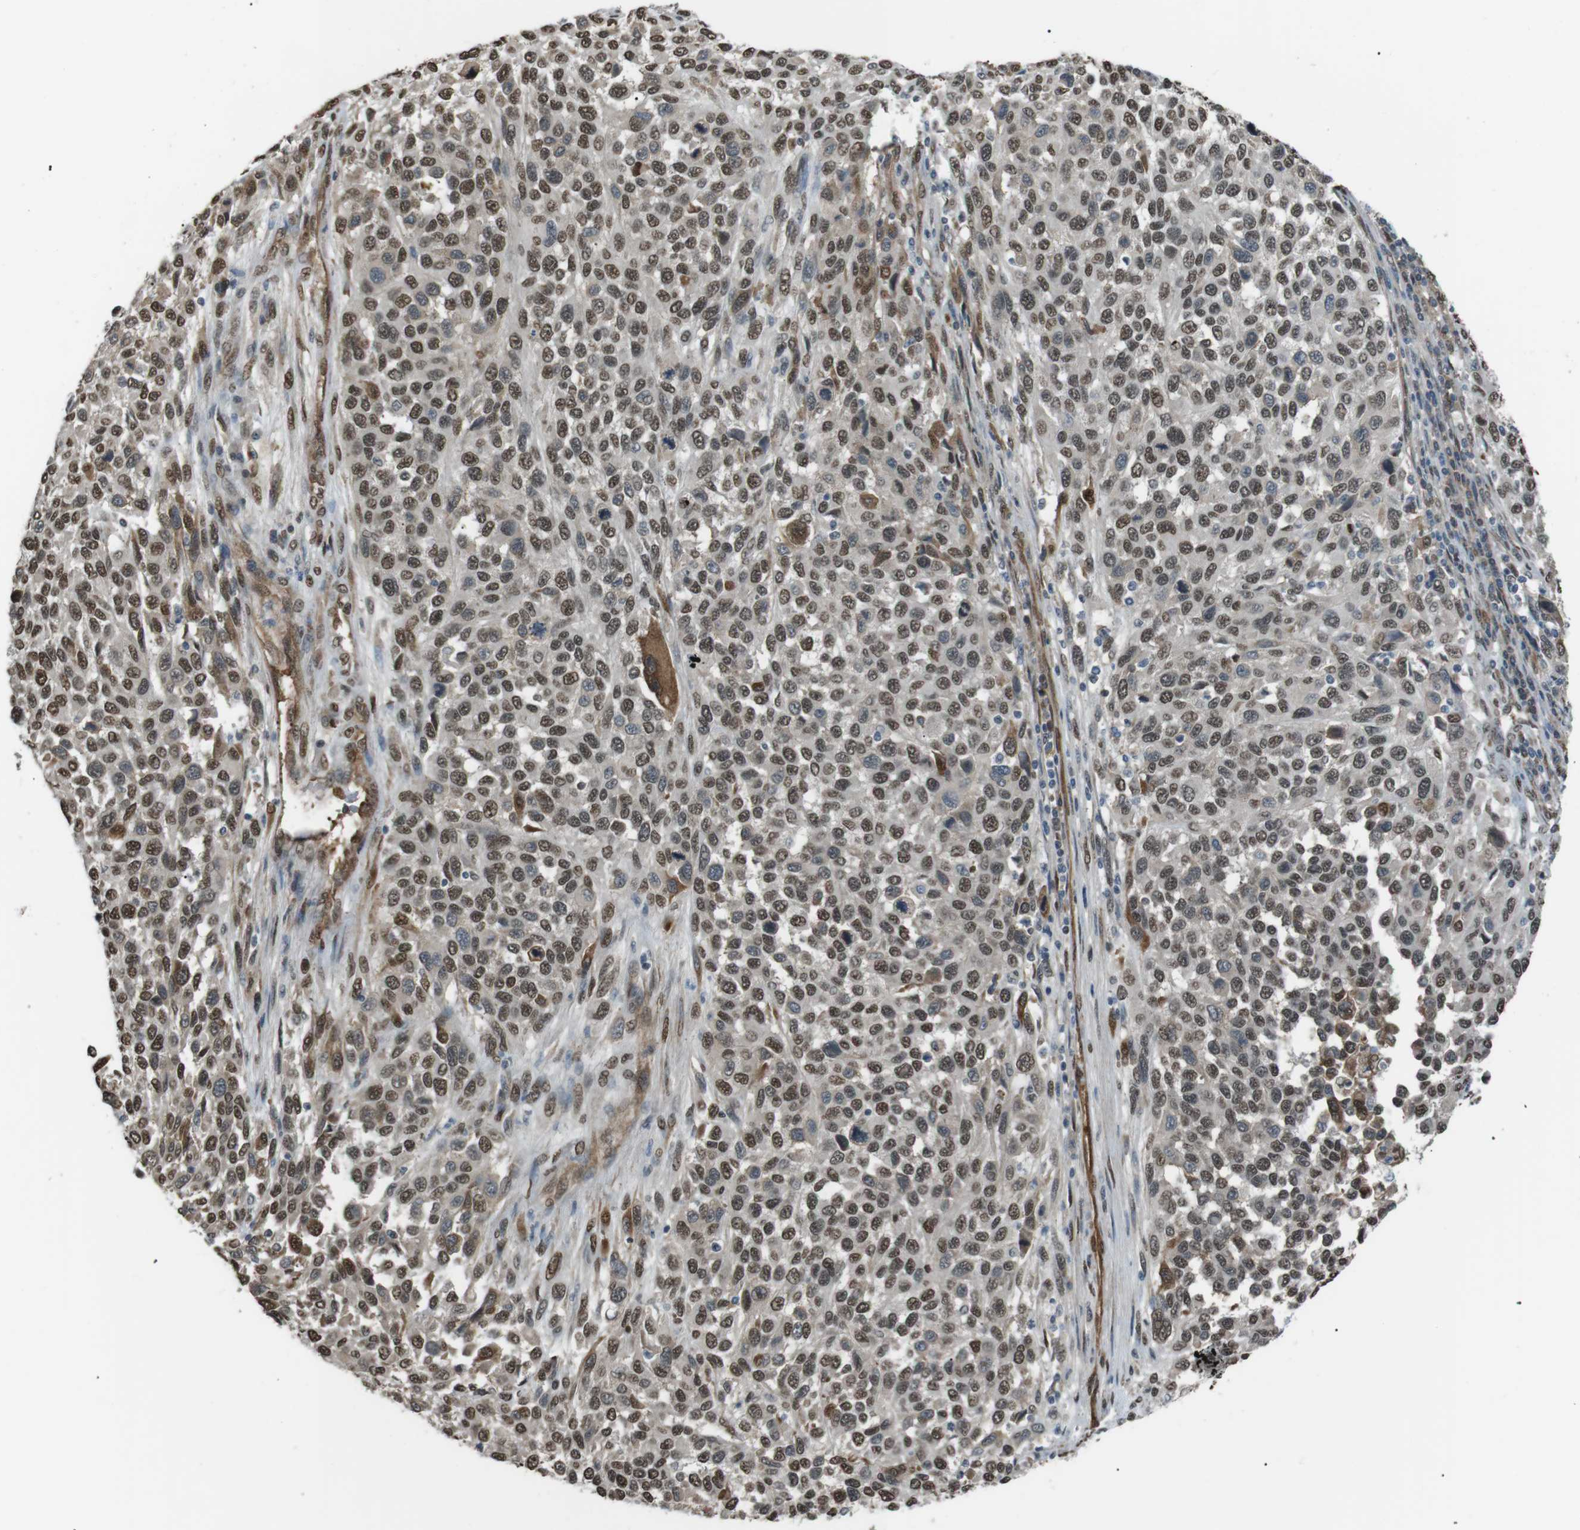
{"staining": {"intensity": "moderate", "quantity": ">75%", "location": "nuclear"}, "tissue": "melanoma", "cell_type": "Tumor cells", "image_type": "cancer", "snomed": [{"axis": "morphology", "description": "Malignant melanoma, Metastatic site"}, {"axis": "topography", "description": "Lymph node"}], "caption": "Immunohistochemical staining of human malignant melanoma (metastatic site) displays medium levels of moderate nuclear positivity in about >75% of tumor cells.", "gene": "SRPK2", "patient": {"sex": "male", "age": 61}}